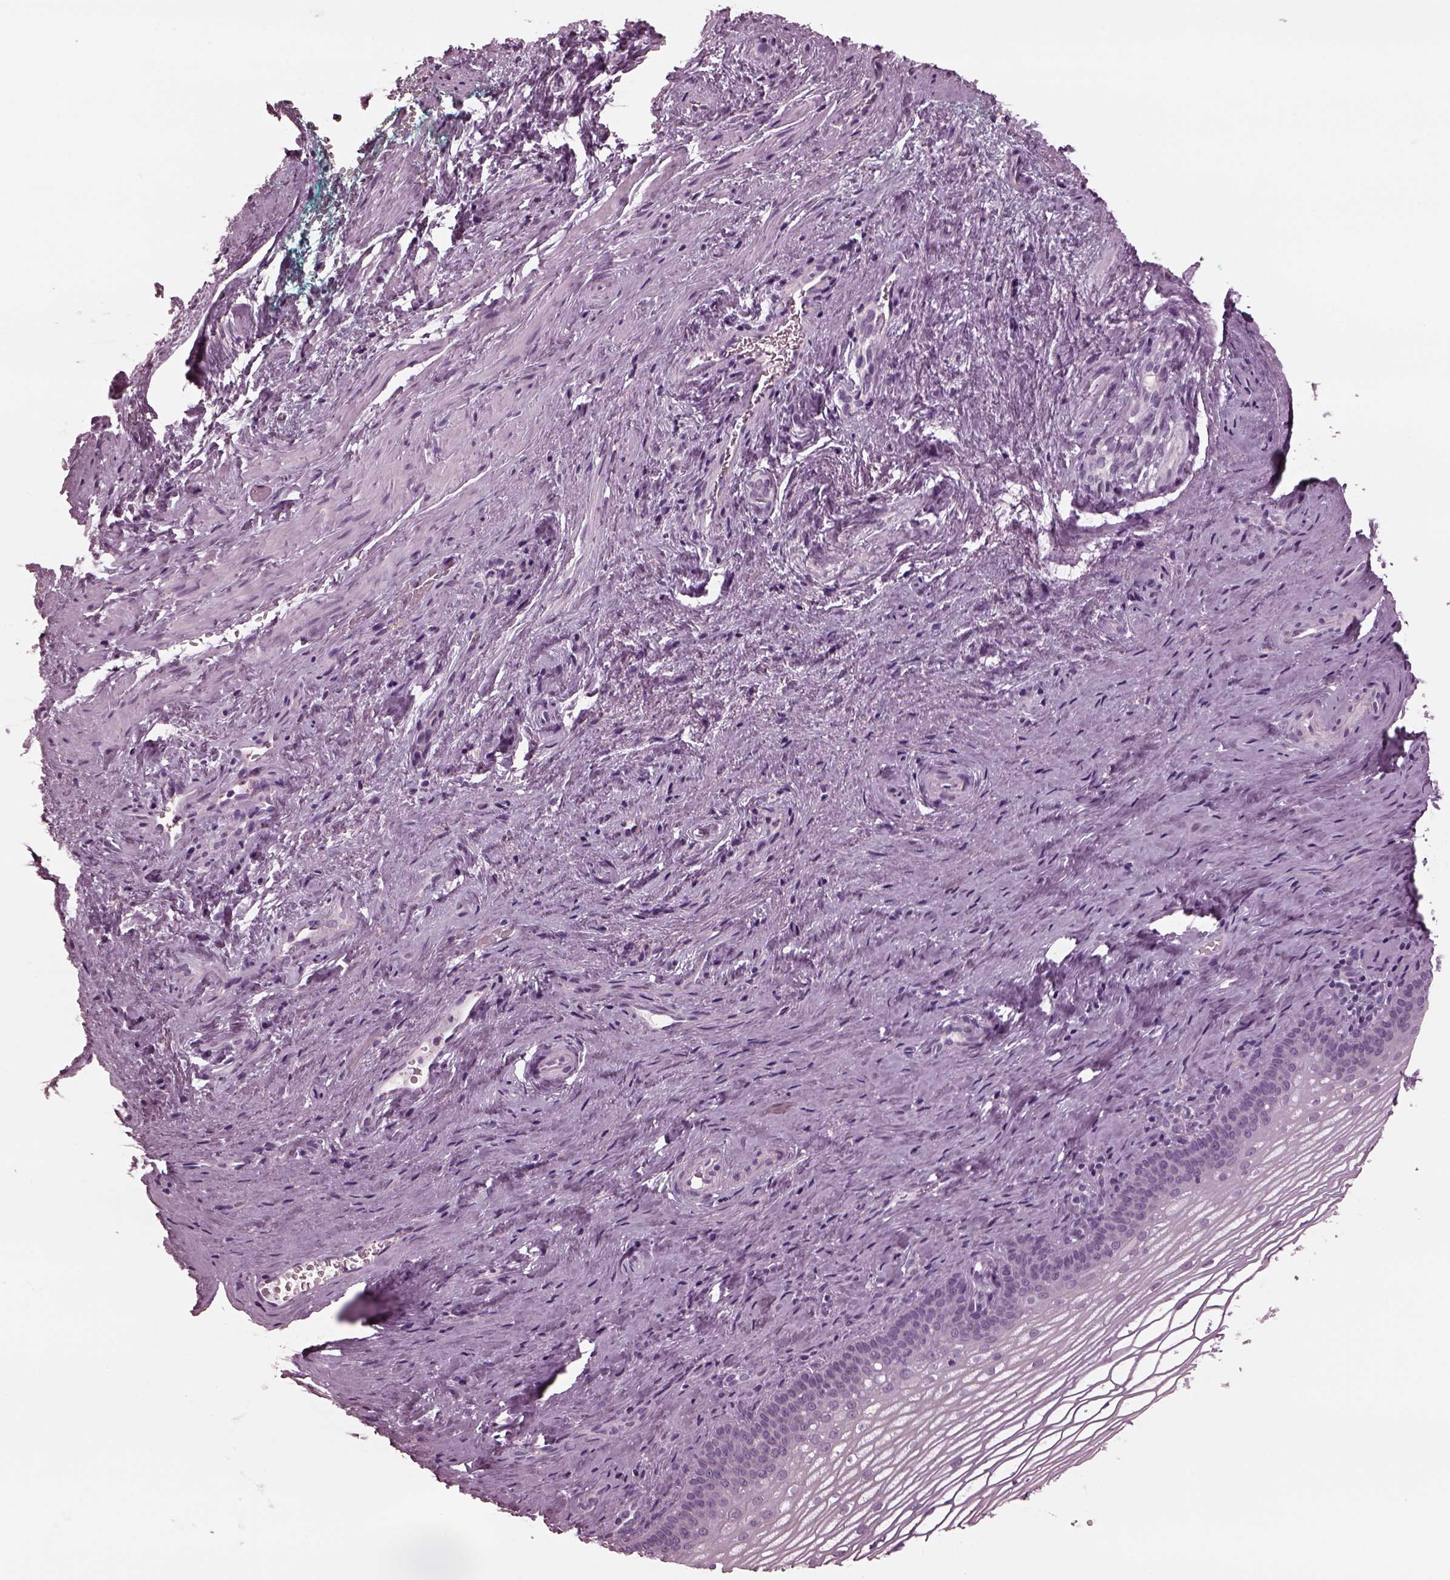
{"staining": {"intensity": "negative", "quantity": "none", "location": "none"}, "tissue": "vagina", "cell_type": "Squamous epithelial cells", "image_type": "normal", "snomed": [{"axis": "morphology", "description": "Normal tissue, NOS"}, {"axis": "topography", "description": "Vagina"}], "caption": "Human vagina stained for a protein using IHC displays no expression in squamous epithelial cells.", "gene": "YY2", "patient": {"sex": "female", "age": 44}}